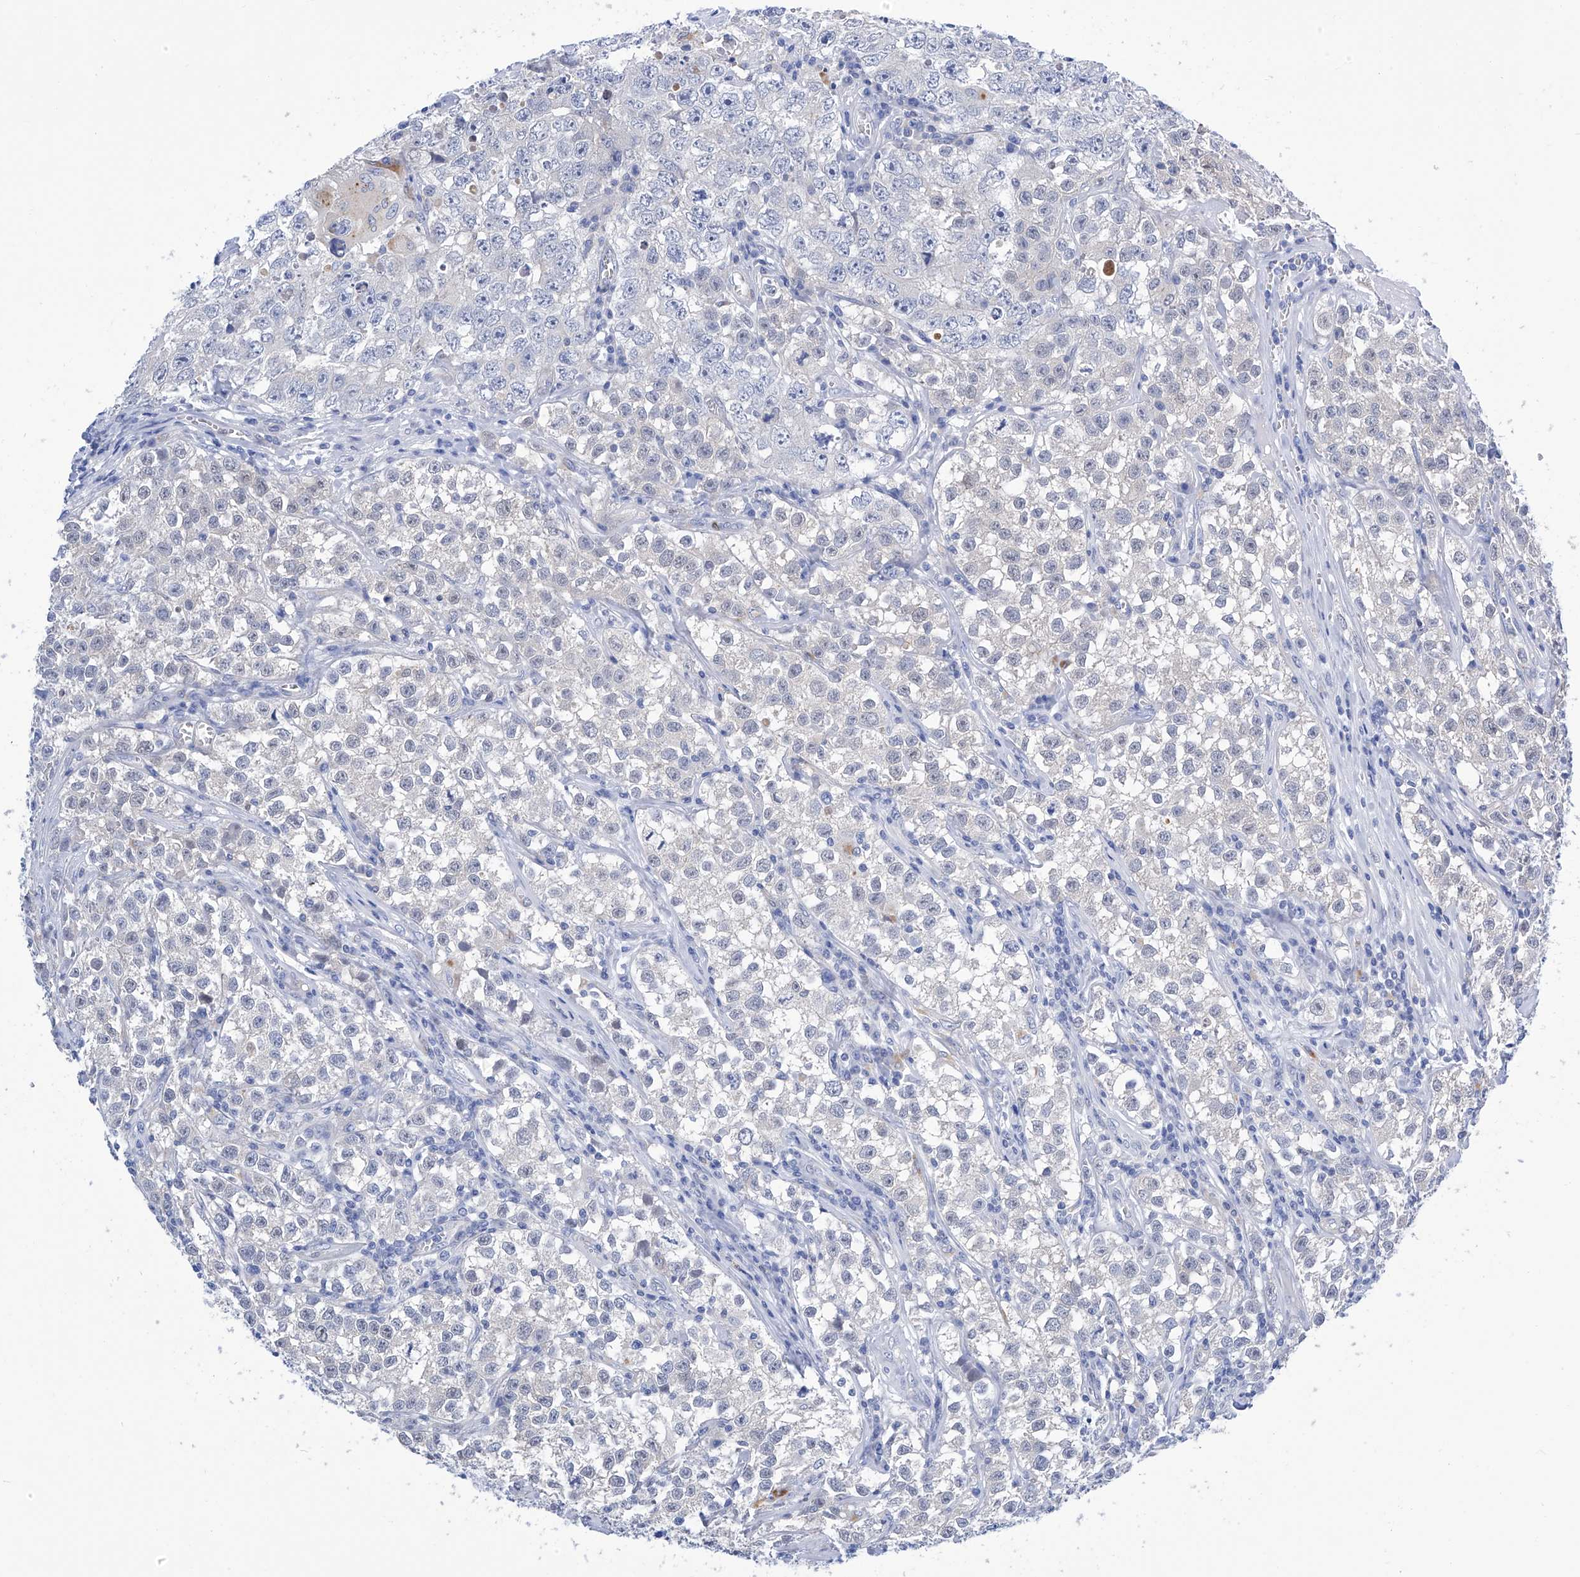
{"staining": {"intensity": "negative", "quantity": "none", "location": "none"}, "tissue": "testis cancer", "cell_type": "Tumor cells", "image_type": "cancer", "snomed": [{"axis": "morphology", "description": "Seminoma, NOS"}, {"axis": "morphology", "description": "Carcinoma, Embryonal, NOS"}, {"axis": "topography", "description": "Testis"}], "caption": "Immunohistochemistry image of neoplastic tissue: testis cancer (embryonal carcinoma) stained with DAB demonstrates no significant protein staining in tumor cells.", "gene": "IMPA2", "patient": {"sex": "male", "age": 43}}